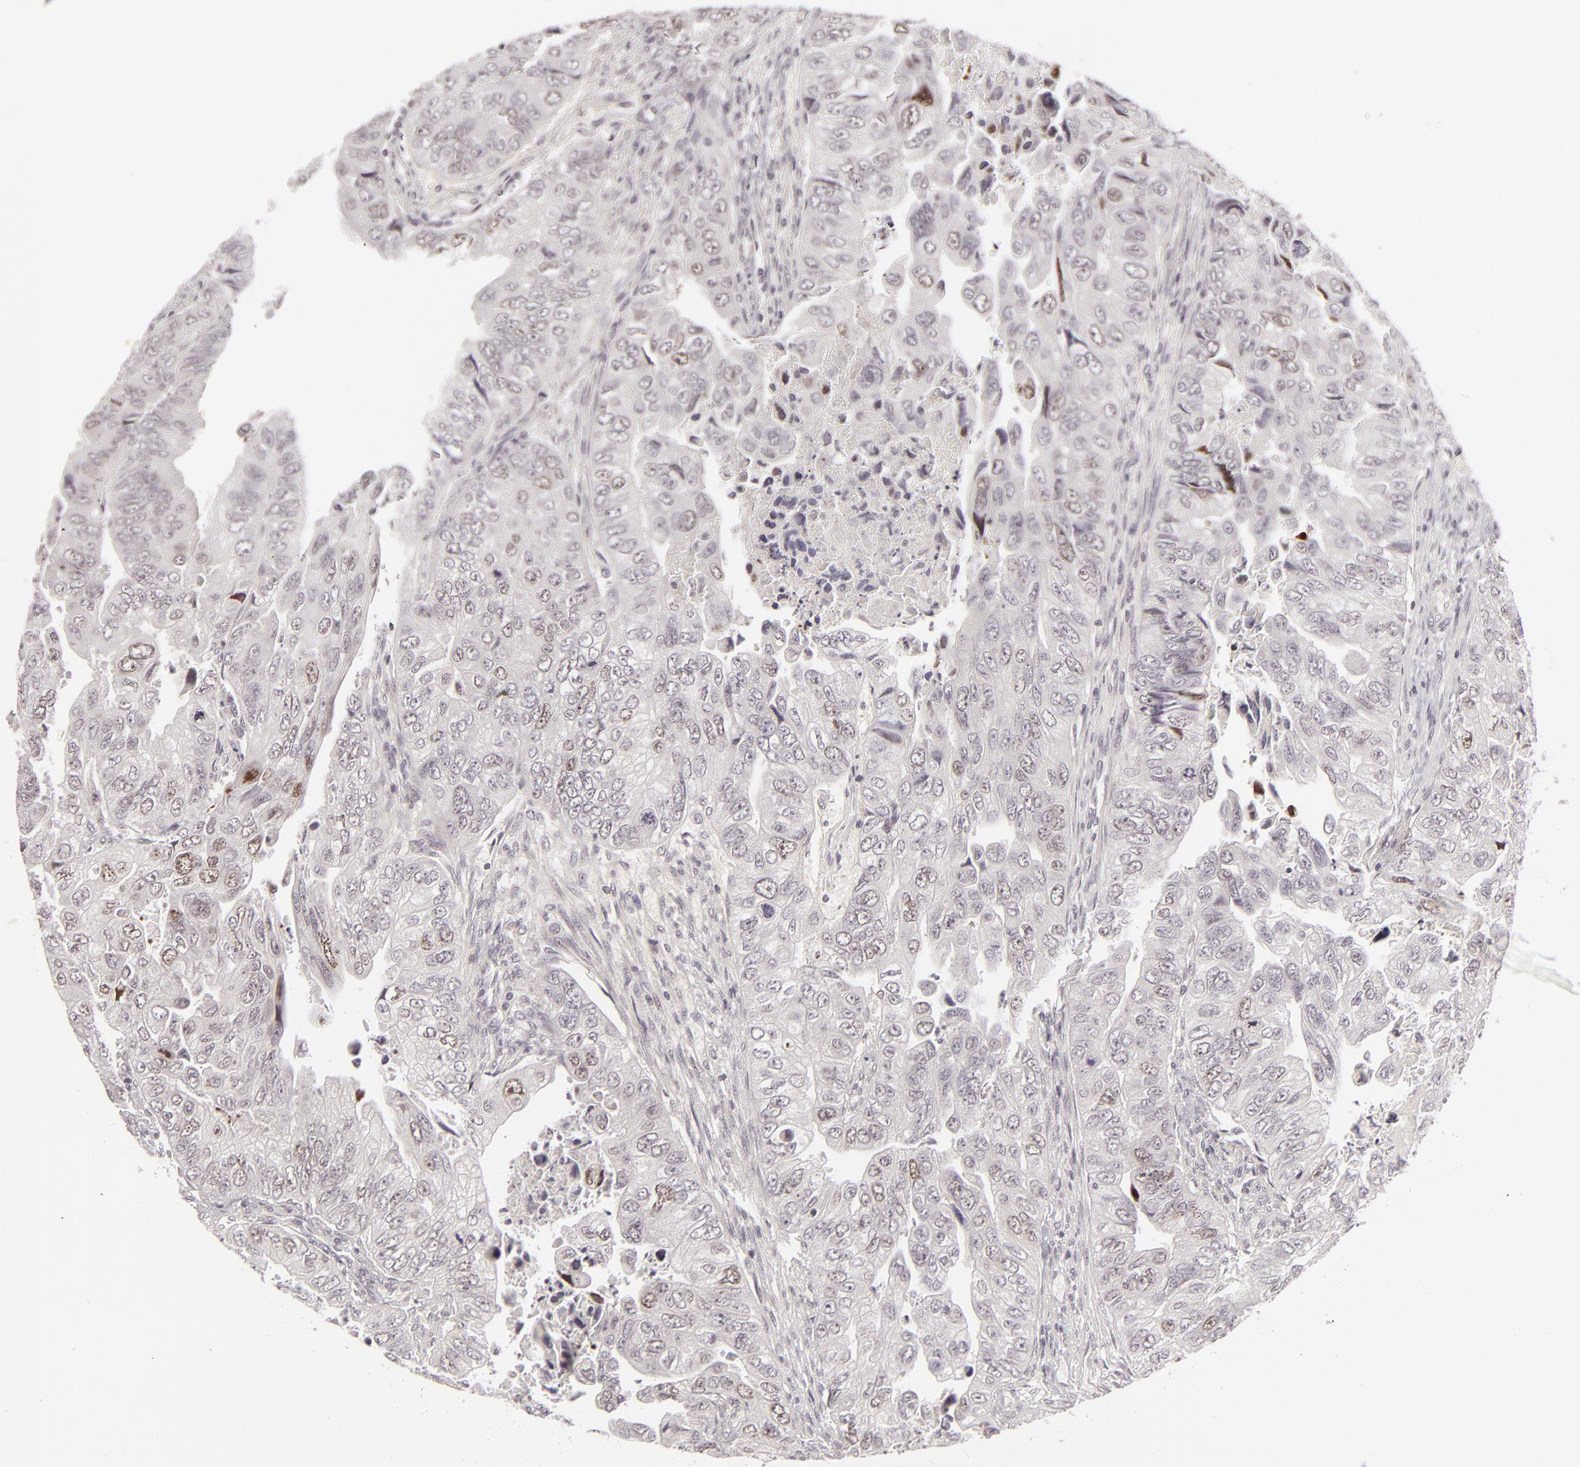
{"staining": {"intensity": "negative", "quantity": "none", "location": "none"}, "tissue": "colorectal cancer", "cell_type": "Tumor cells", "image_type": "cancer", "snomed": [{"axis": "morphology", "description": "Adenocarcinoma, NOS"}, {"axis": "topography", "description": "Colon"}], "caption": "Colorectal cancer stained for a protein using immunohistochemistry (IHC) shows no staining tumor cells.", "gene": "DLG3", "patient": {"sex": "female", "age": 11}}